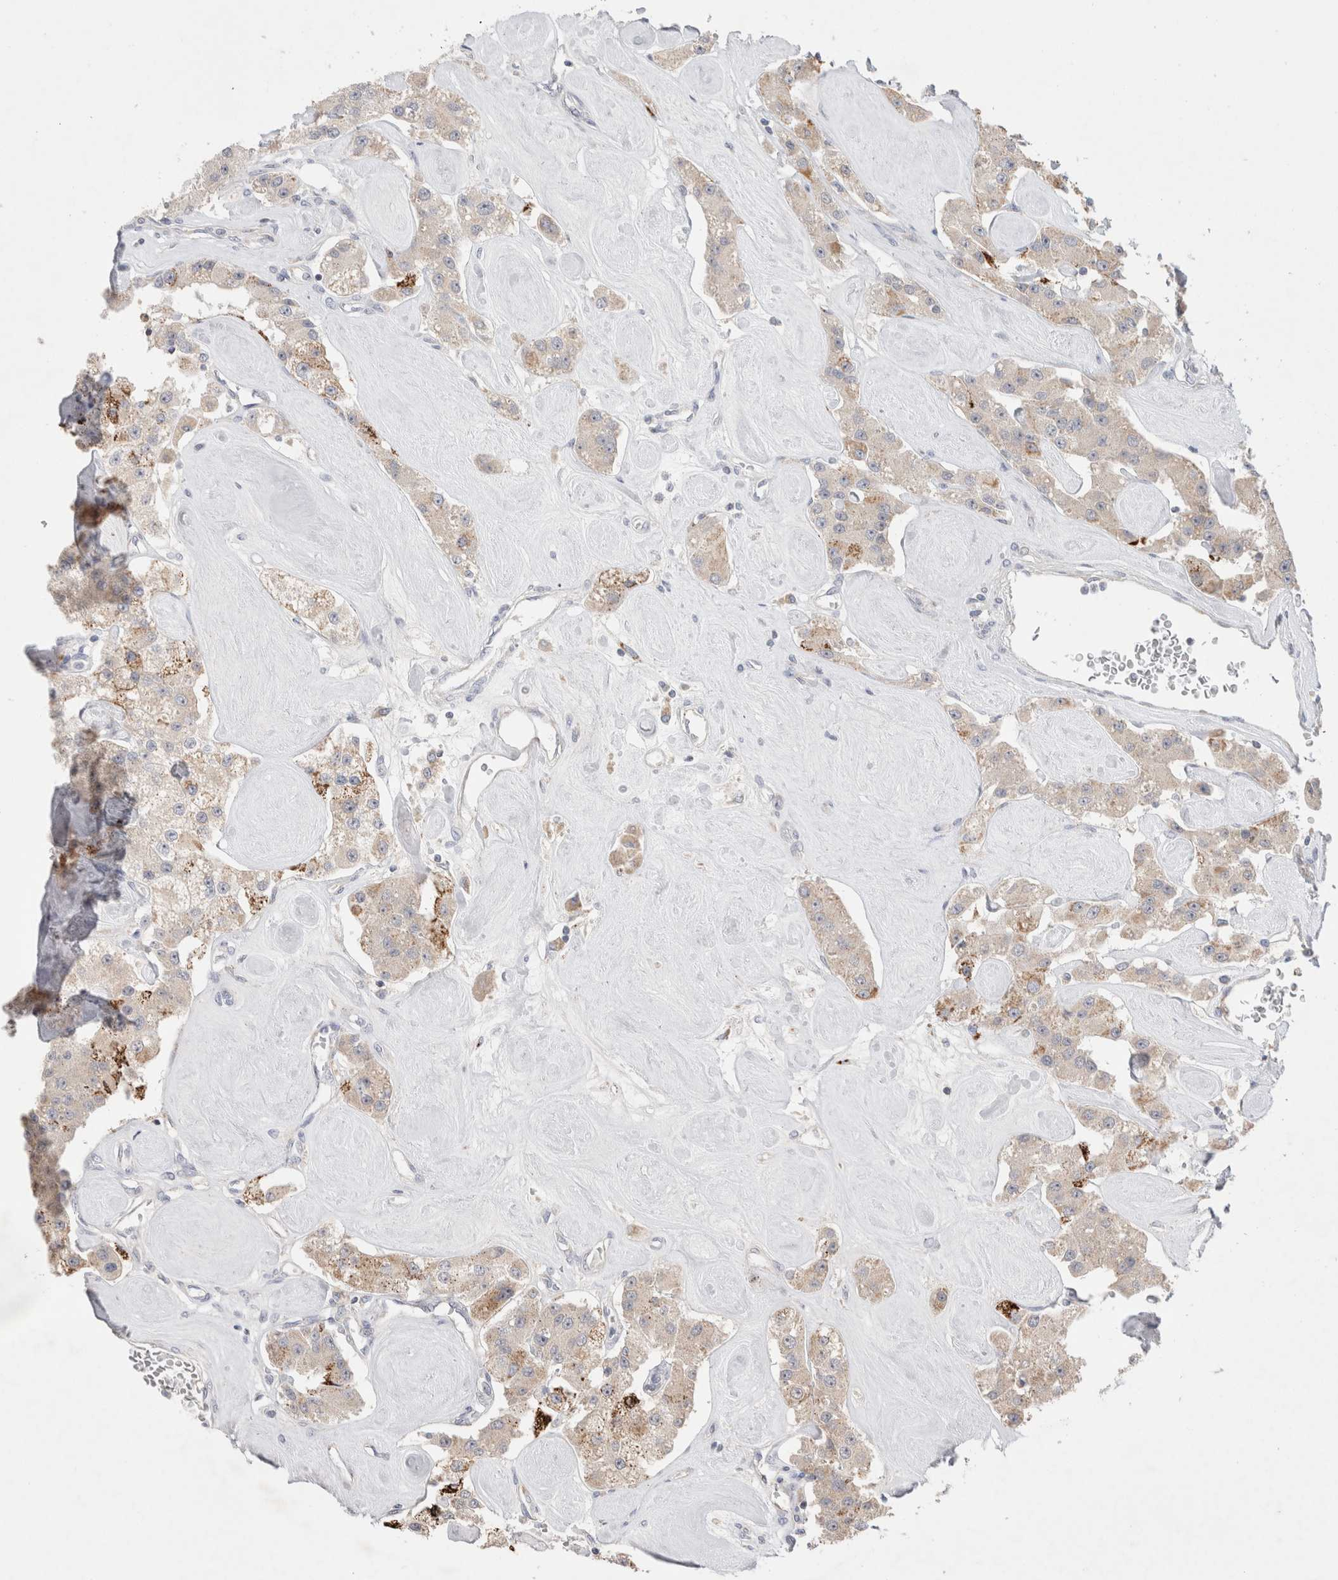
{"staining": {"intensity": "weak", "quantity": ">75%", "location": "cytoplasmic/membranous"}, "tissue": "carcinoid", "cell_type": "Tumor cells", "image_type": "cancer", "snomed": [{"axis": "morphology", "description": "Carcinoid, malignant, NOS"}, {"axis": "topography", "description": "Pancreas"}], "caption": "Immunohistochemistry (IHC) micrograph of neoplastic tissue: human malignant carcinoid stained using immunohistochemistry (IHC) reveals low levels of weak protein expression localized specifically in the cytoplasmic/membranous of tumor cells, appearing as a cytoplasmic/membranous brown color.", "gene": "CHADL", "patient": {"sex": "male", "age": 41}}